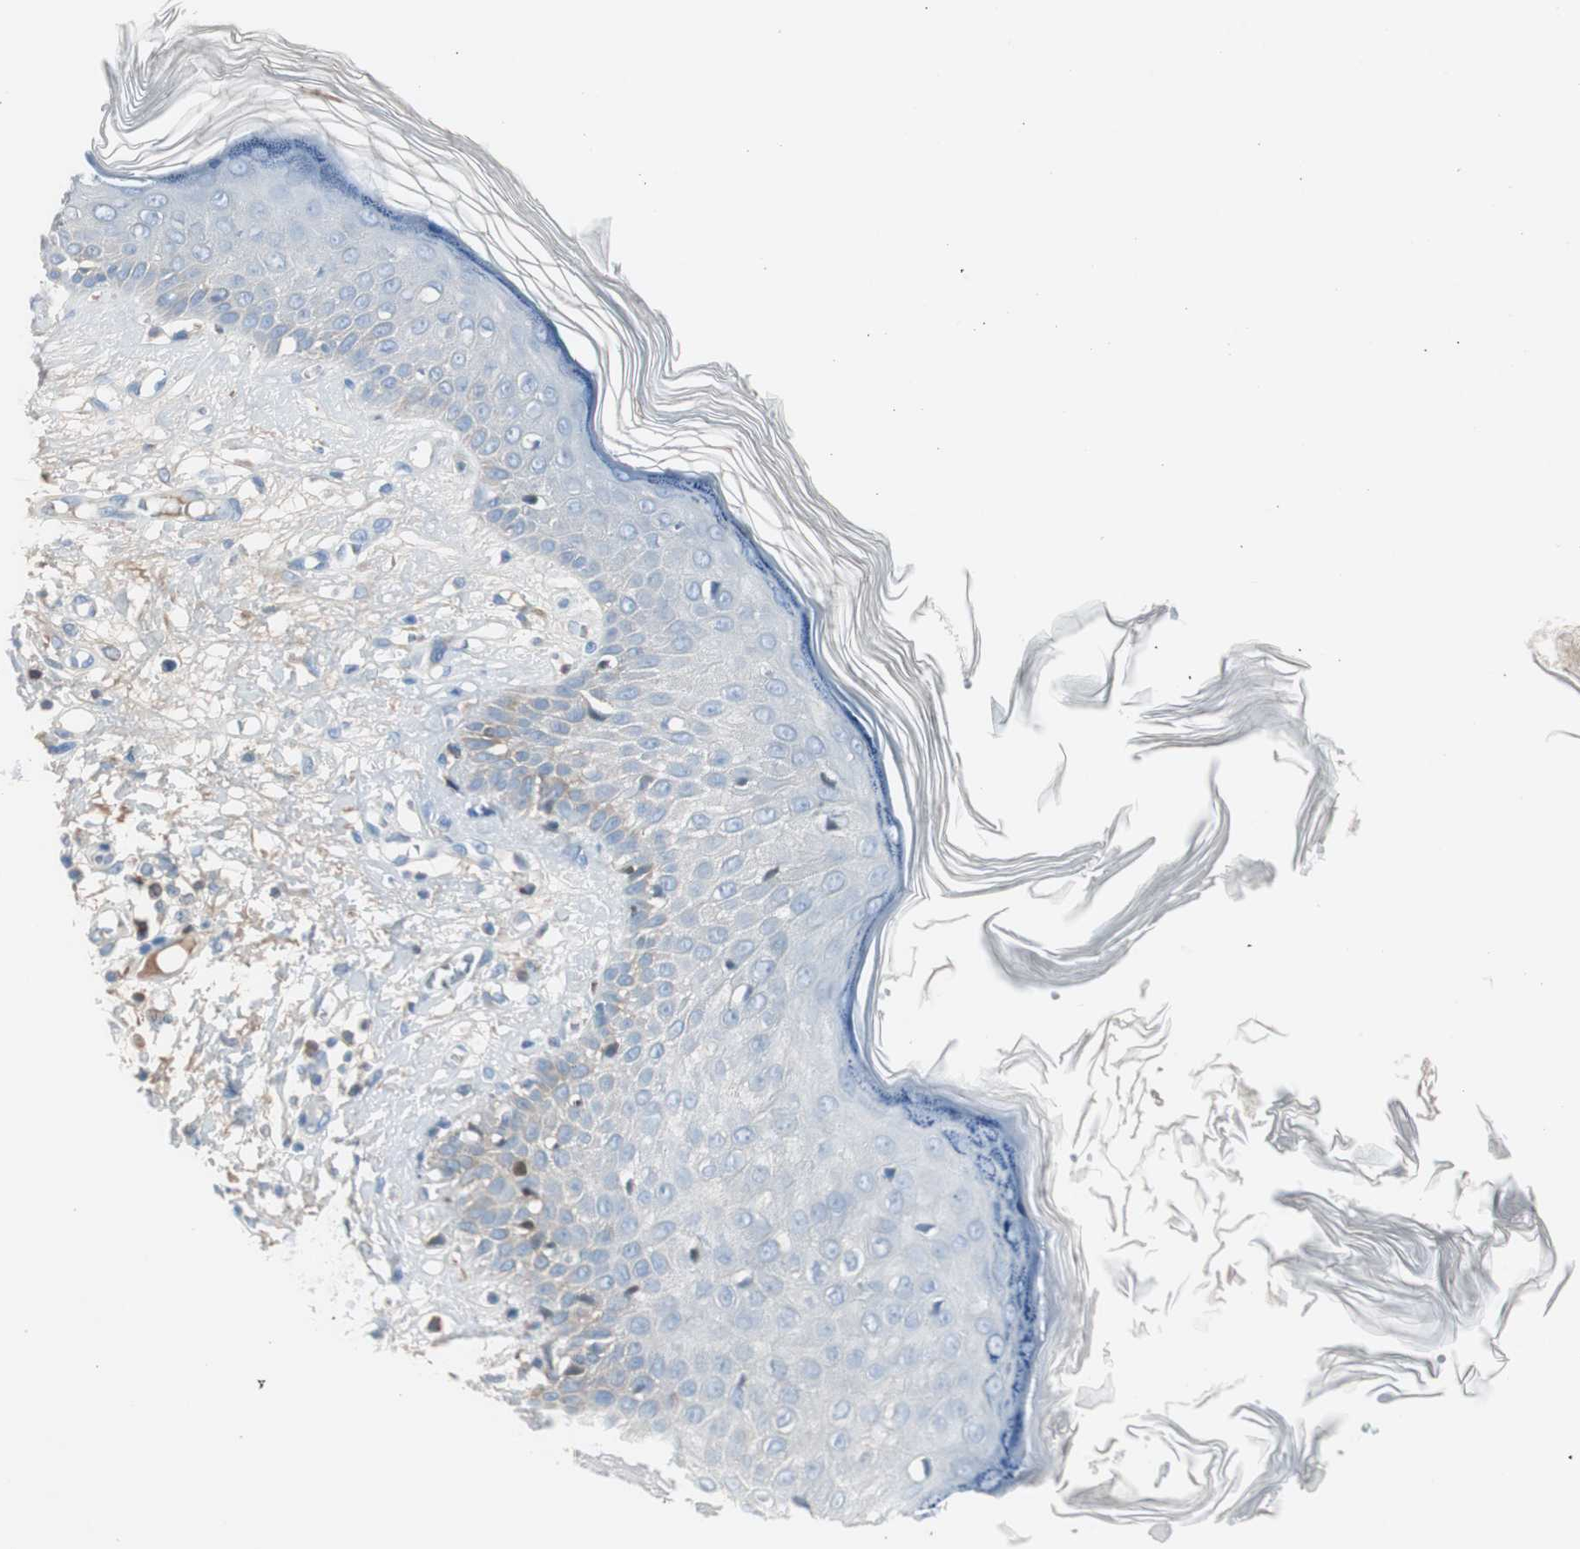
{"staining": {"intensity": "weak", "quantity": "<25%", "location": "cytoplasmic/membranous"}, "tissue": "skin cancer", "cell_type": "Tumor cells", "image_type": "cancer", "snomed": [{"axis": "morphology", "description": "Squamous cell carcinoma, NOS"}, {"axis": "topography", "description": "Skin"}], "caption": "The photomicrograph displays no staining of tumor cells in skin cancer (squamous cell carcinoma).", "gene": "SERPINF1", "patient": {"sex": "female", "age": 78}}